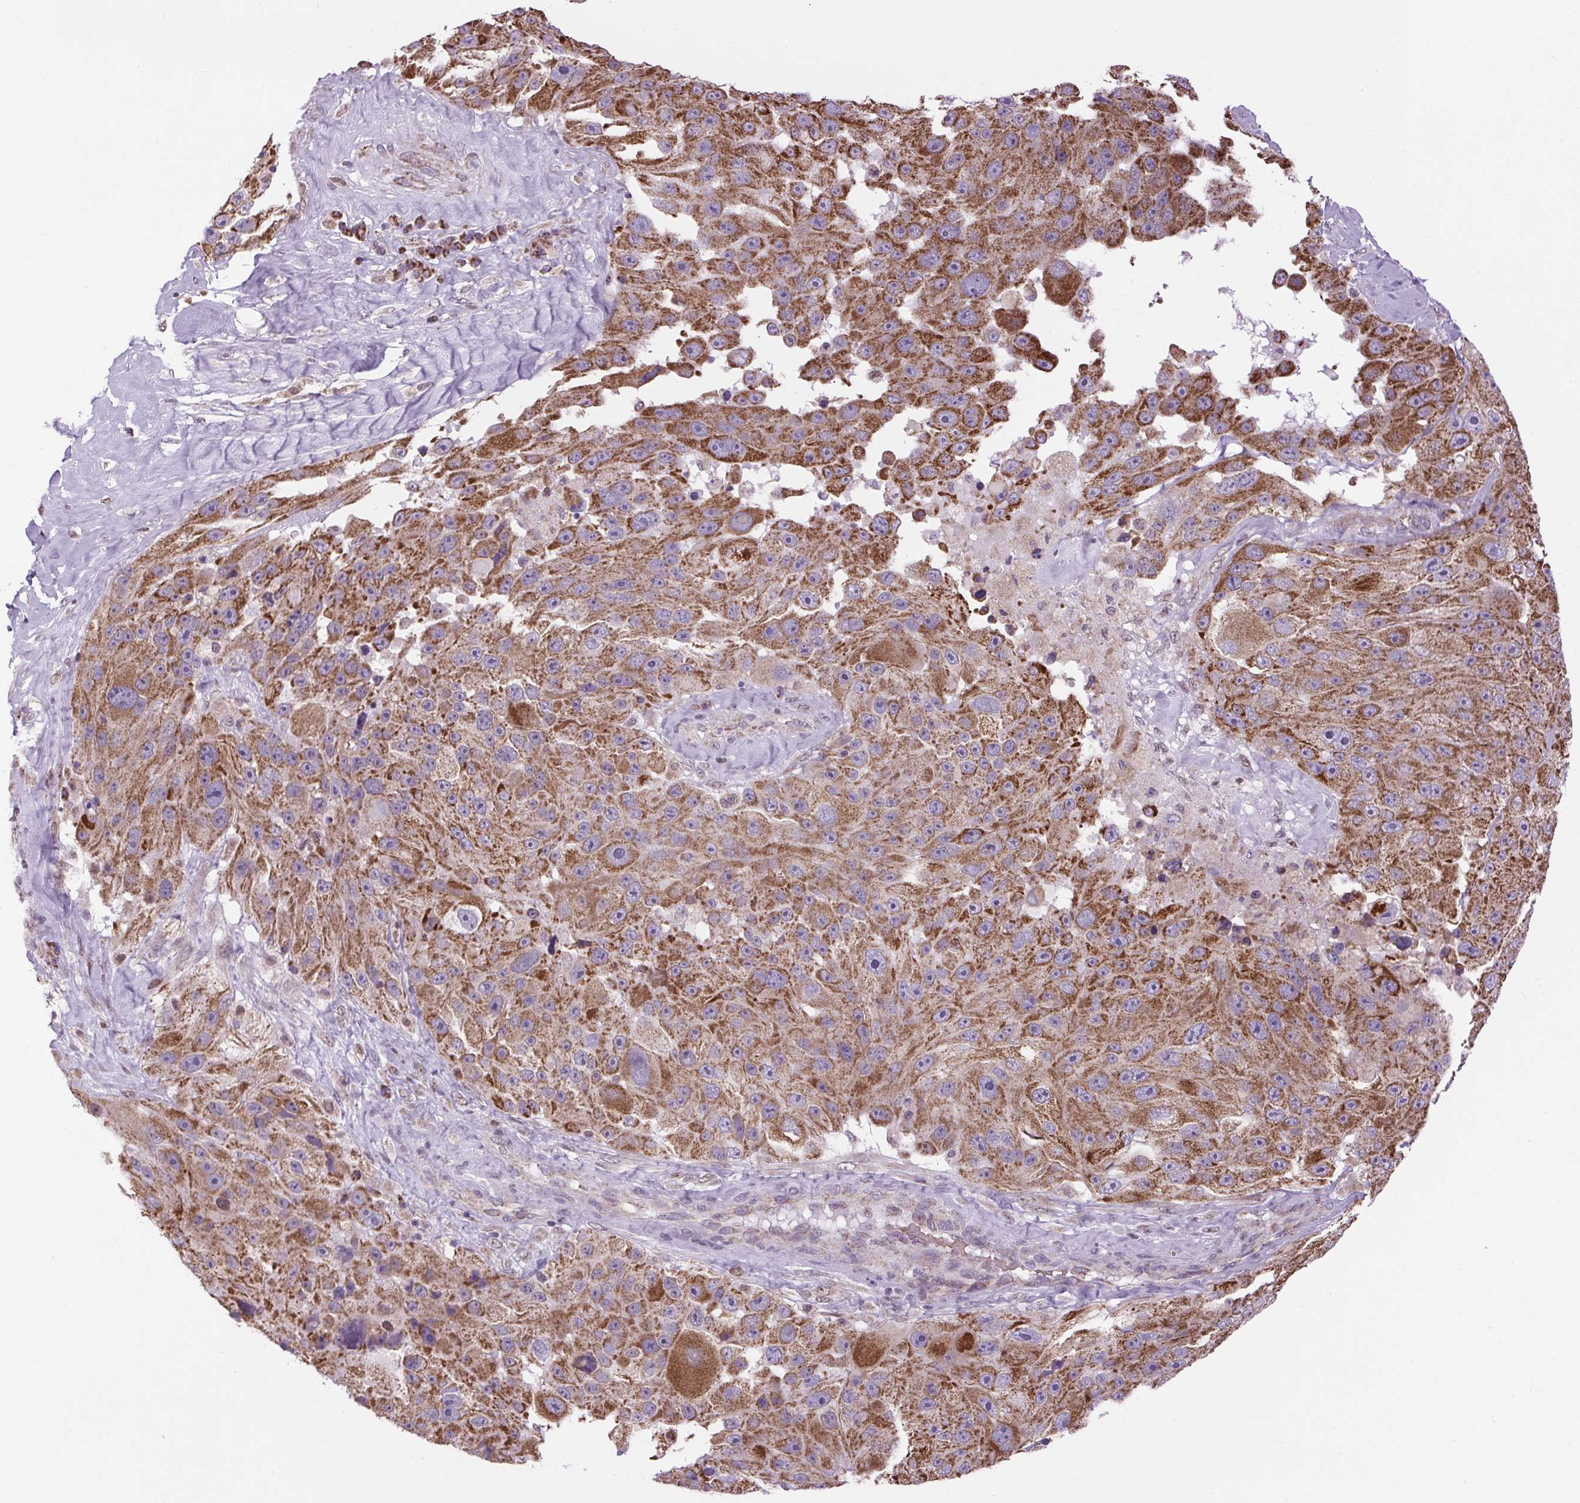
{"staining": {"intensity": "strong", "quantity": ">75%", "location": "cytoplasmic/membranous"}, "tissue": "melanoma", "cell_type": "Tumor cells", "image_type": "cancer", "snomed": [{"axis": "morphology", "description": "Malignant melanoma, Metastatic site"}, {"axis": "topography", "description": "Lymph node"}], "caption": "Protein expression analysis of melanoma displays strong cytoplasmic/membranous staining in approximately >75% of tumor cells.", "gene": "SCO2", "patient": {"sex": "male", "age": 62}}